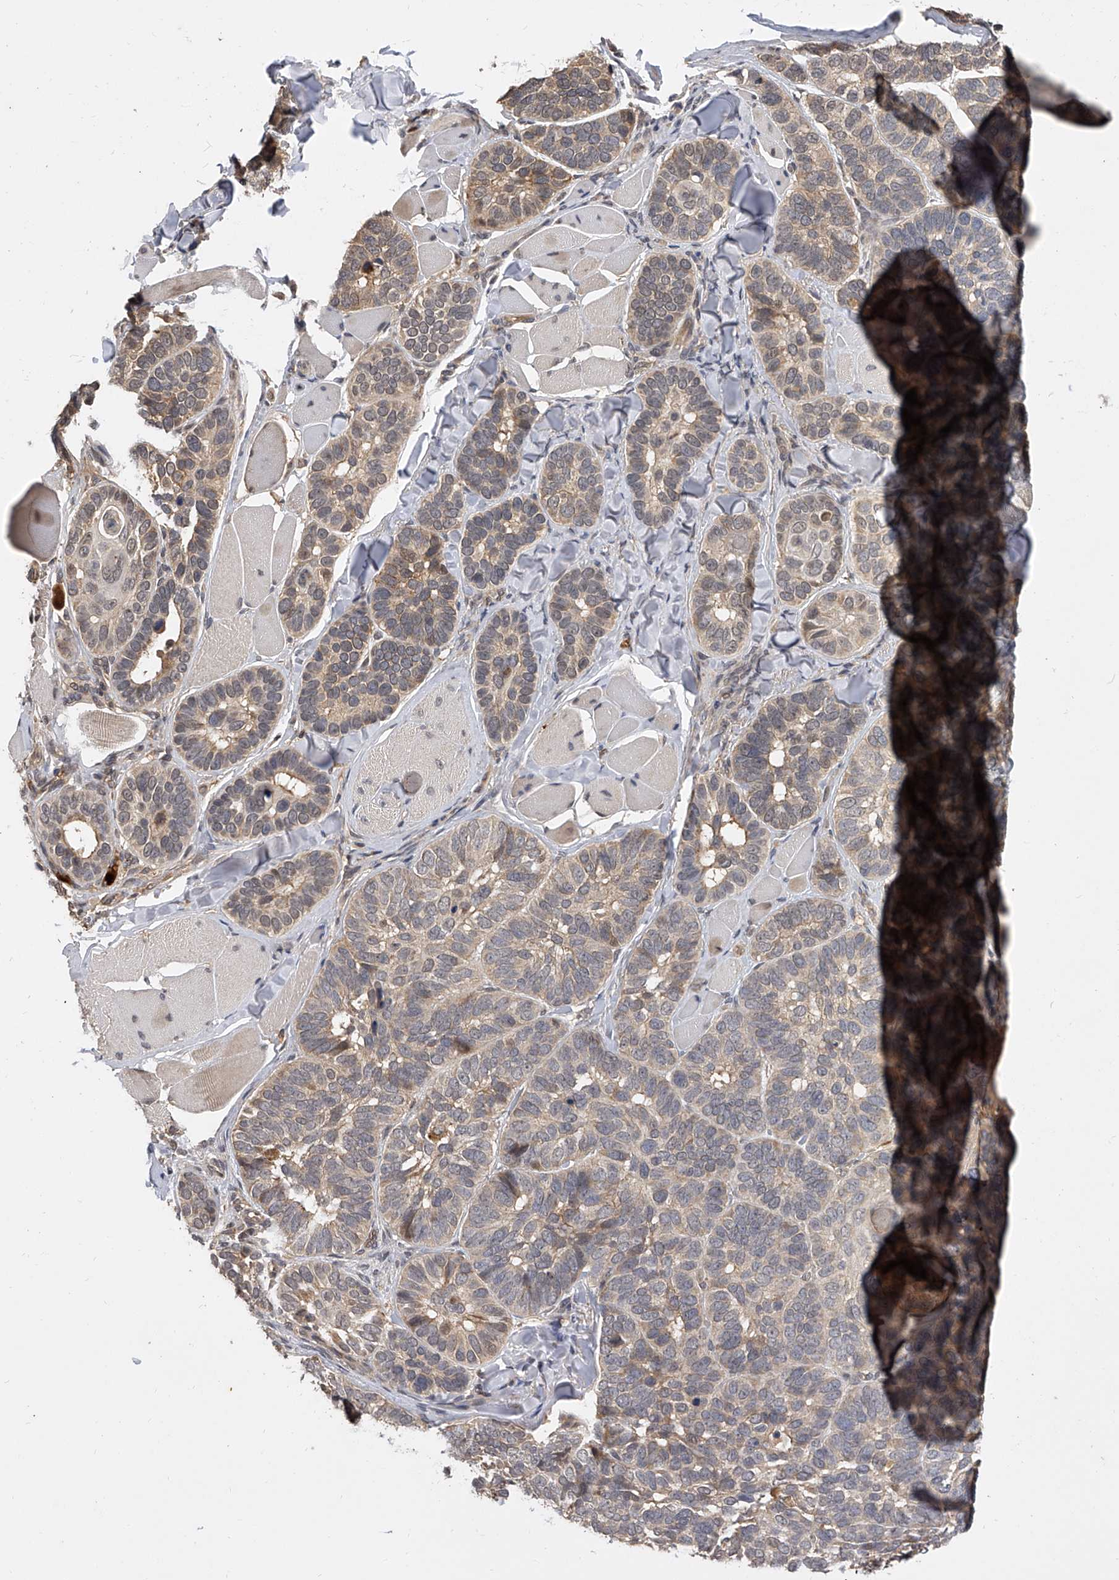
{"staining": {"intensity": "weak", "quantity": "25%-75%", "location": "cytoplasmic/membranous"}, "tissue": "skin cancer", "cell_type": "Tumor cells", "image_type": "cancer", "snomed": [{"axis": "morphology", "description": "Basal cell carcinoma"}, {"axis": "topography", "description": "Skin"}], "caption": "Approximately 25%-75% of tumor cells in skin basal cell carcinoma demonstrate weak cytoplasmic/membranous protein expression as visualized by brown immunohistochemical staining.", "gene": "CFAP410", "patient": {"sex": "male", "age": 62}}